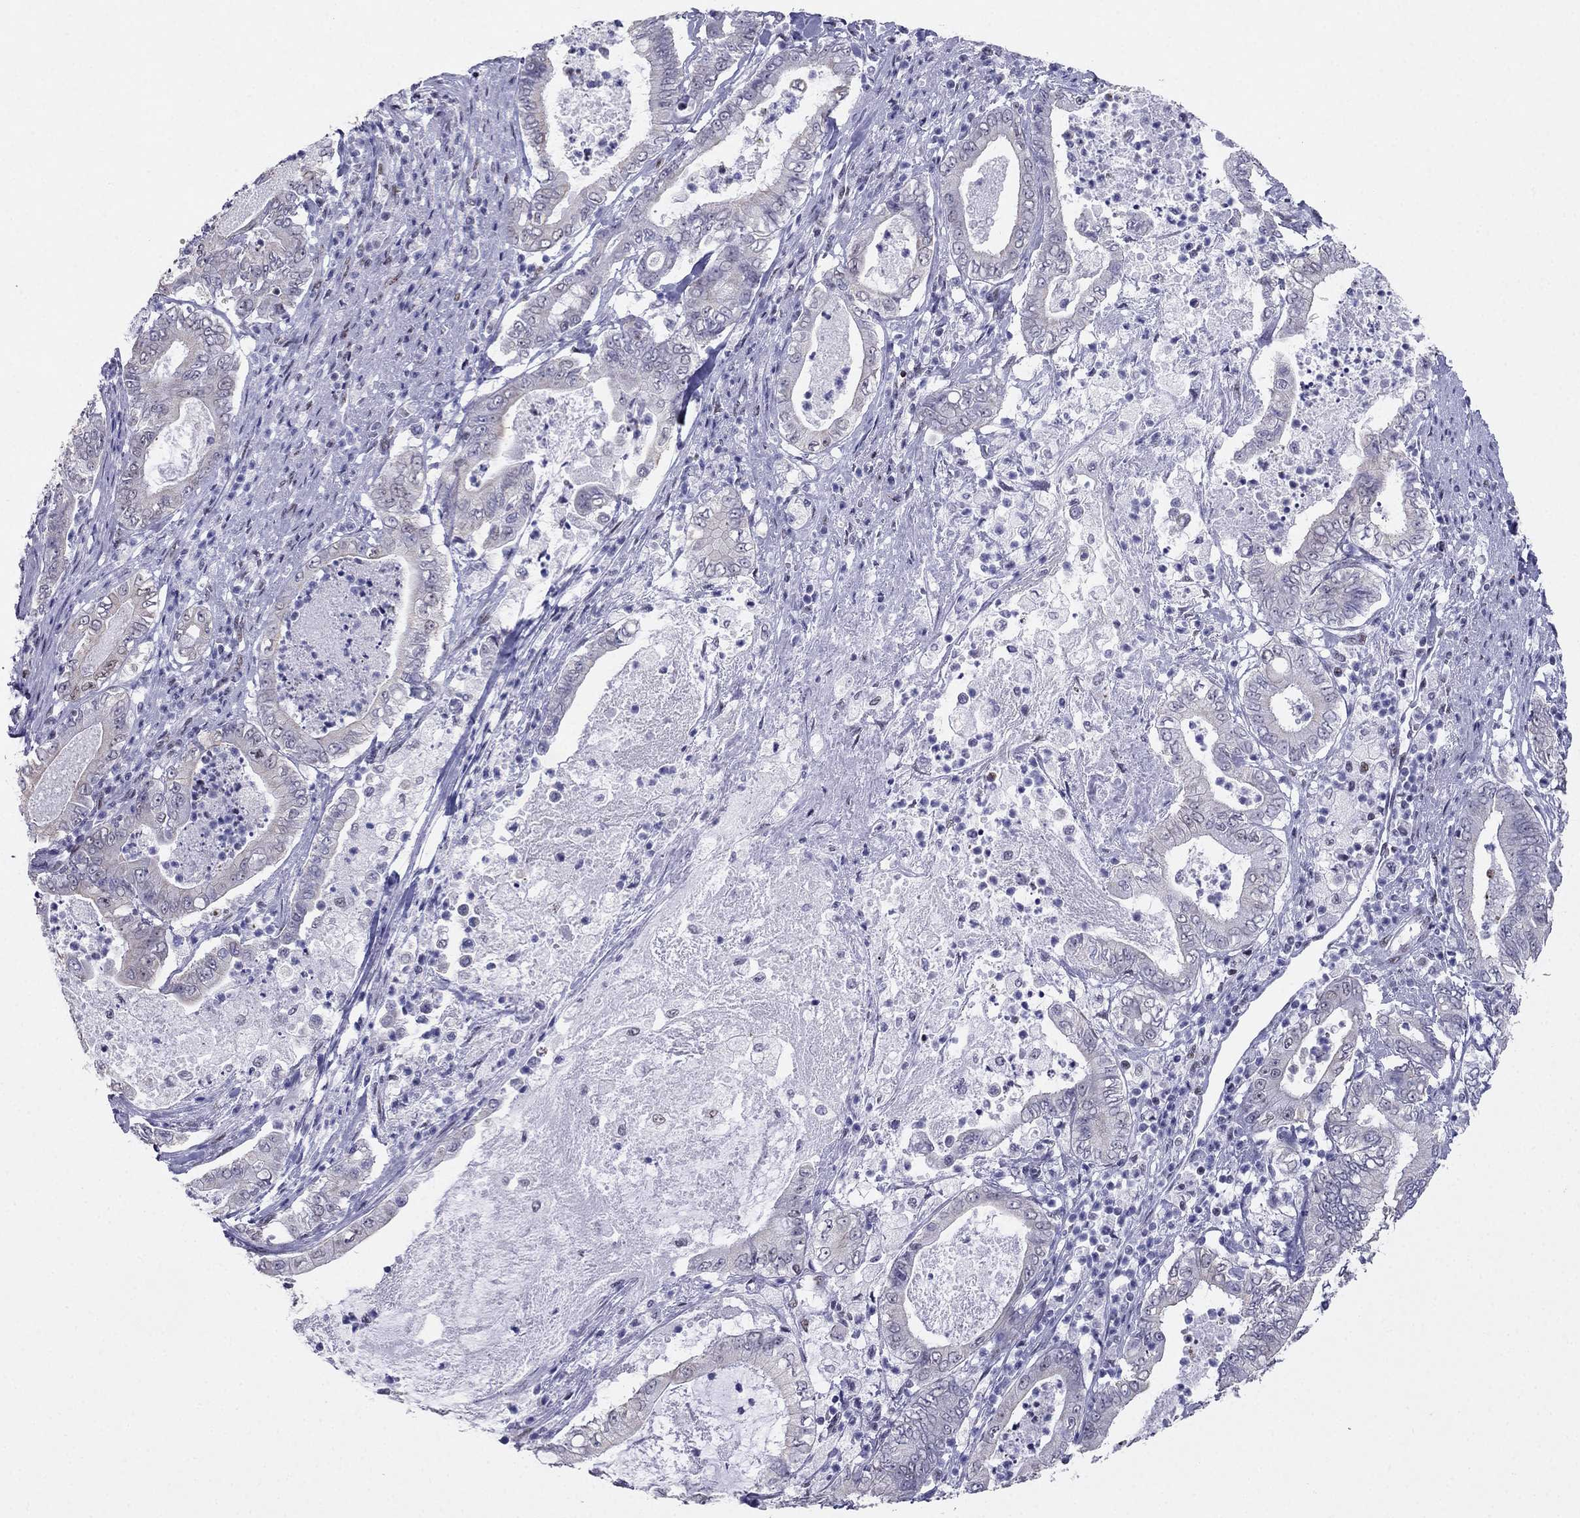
{"staining": {"intensity": "negative", "quantity": "none", "location": "none"}, "tissue": "pancreatic cancer", "cell_type": "Tumor cells", "image_type": "cancer", "snomed": [{"axis": "morphology", "description": "Adenocarcinoma, NOS"}, {"axis": "topography", "description": "Pancreas"}], "caption": "Tumor cells are negative for brown protein staining in pancreatic adenocarcinoma.", "gene": "PPM1G", "patient": {"sex": "male", "age": 71}}